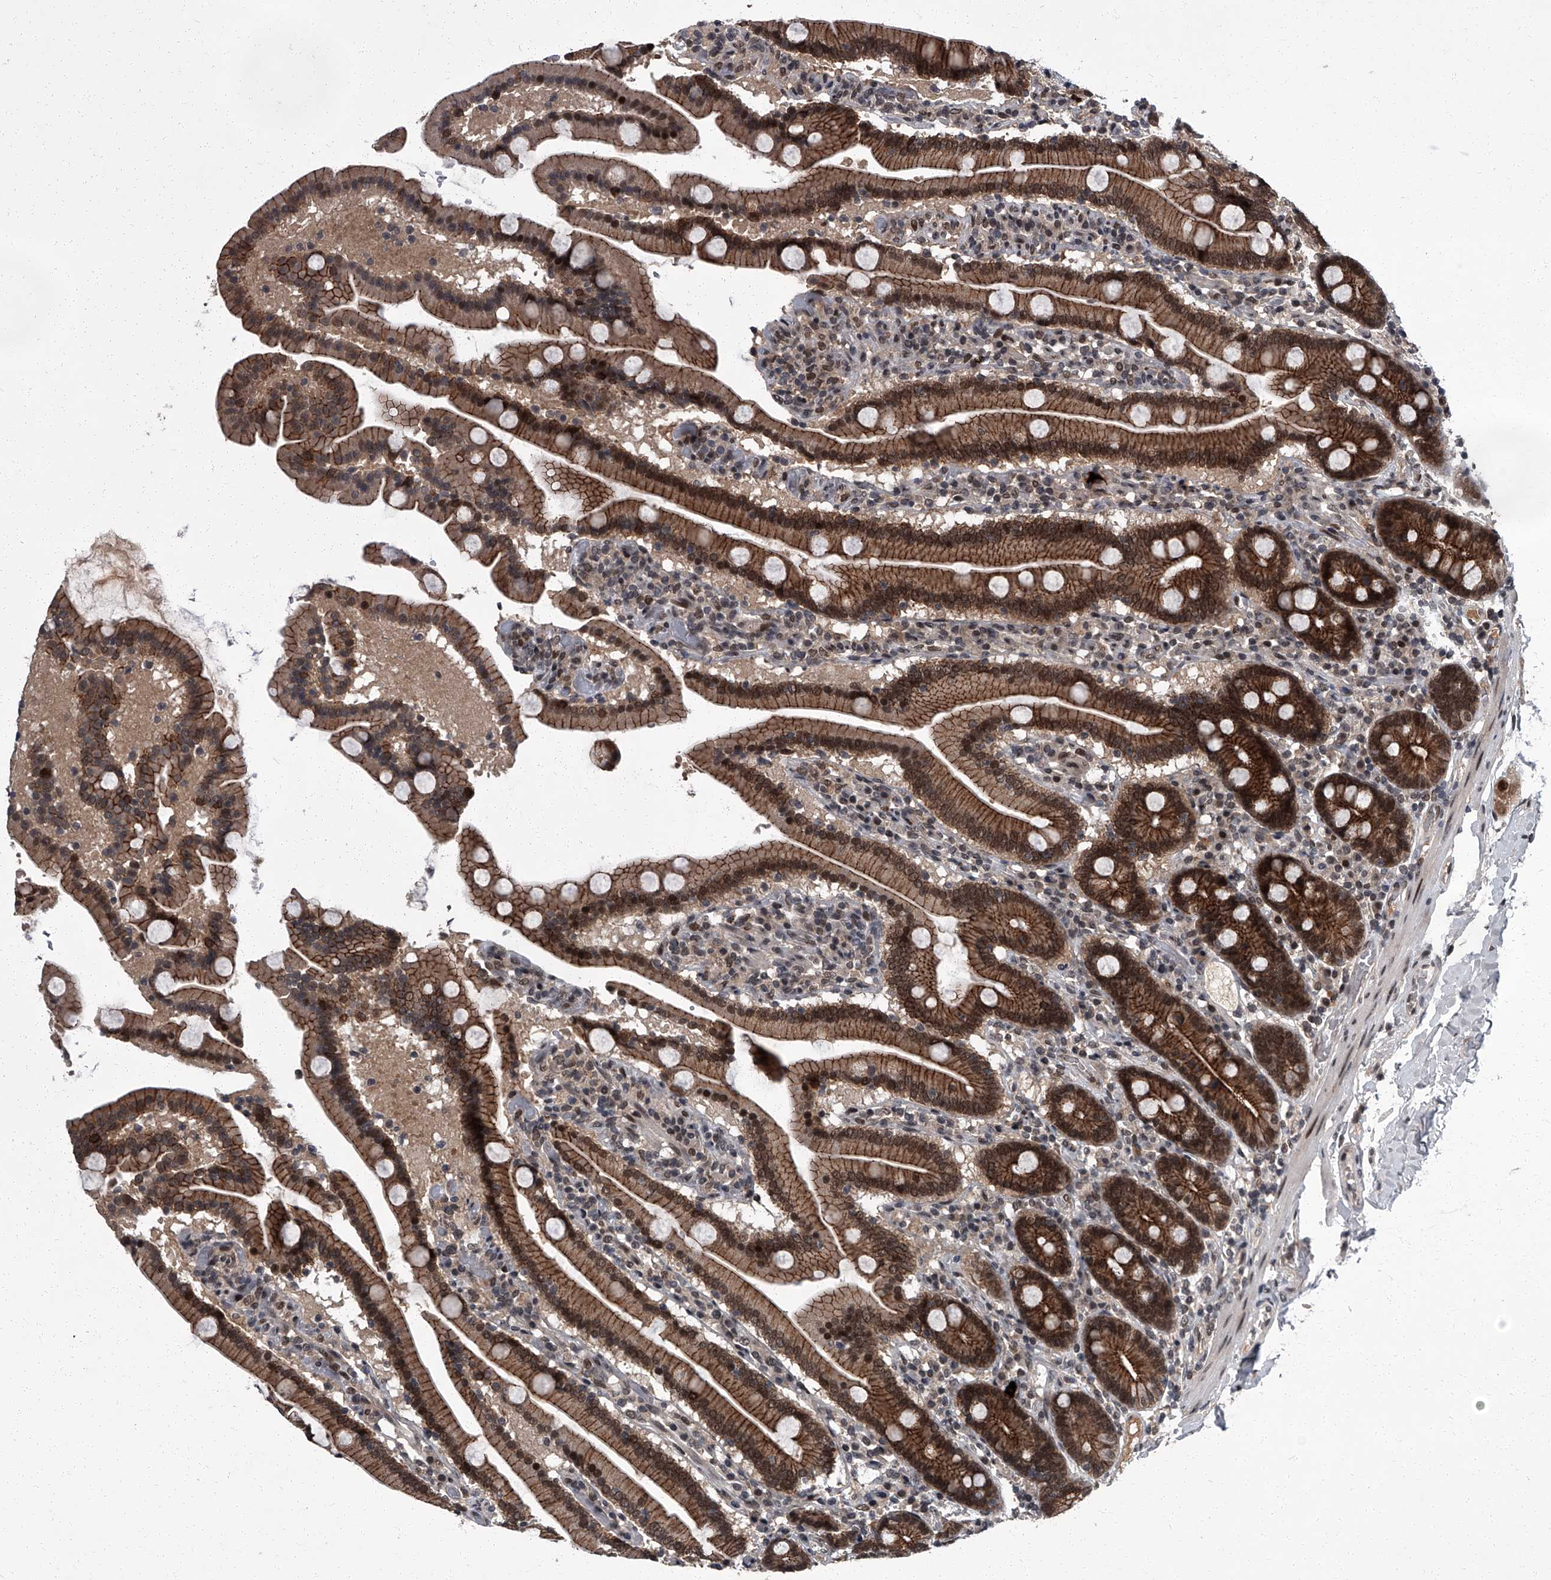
{"staining": {"intensity": "strong", "quantity": ">75%", "location": "cytoplasmic/membranous,nuclear"}, "tissue": "duodenum", "cell_type": "Glandular cells", "image_type": "normal", "snomed": [{"axis": "morphology", "description": "Normal tissue, NOS"}, {"axis": "topography", "description": "Duodenum"}], "caption": "Protein staining displays strong cytoplasmic/membranous,nuclear expression in about >75% of glandular cells in unremarkable duodenum.", "gene": "ZNF518B", "patient": {"sex": "male", "age": 55}}